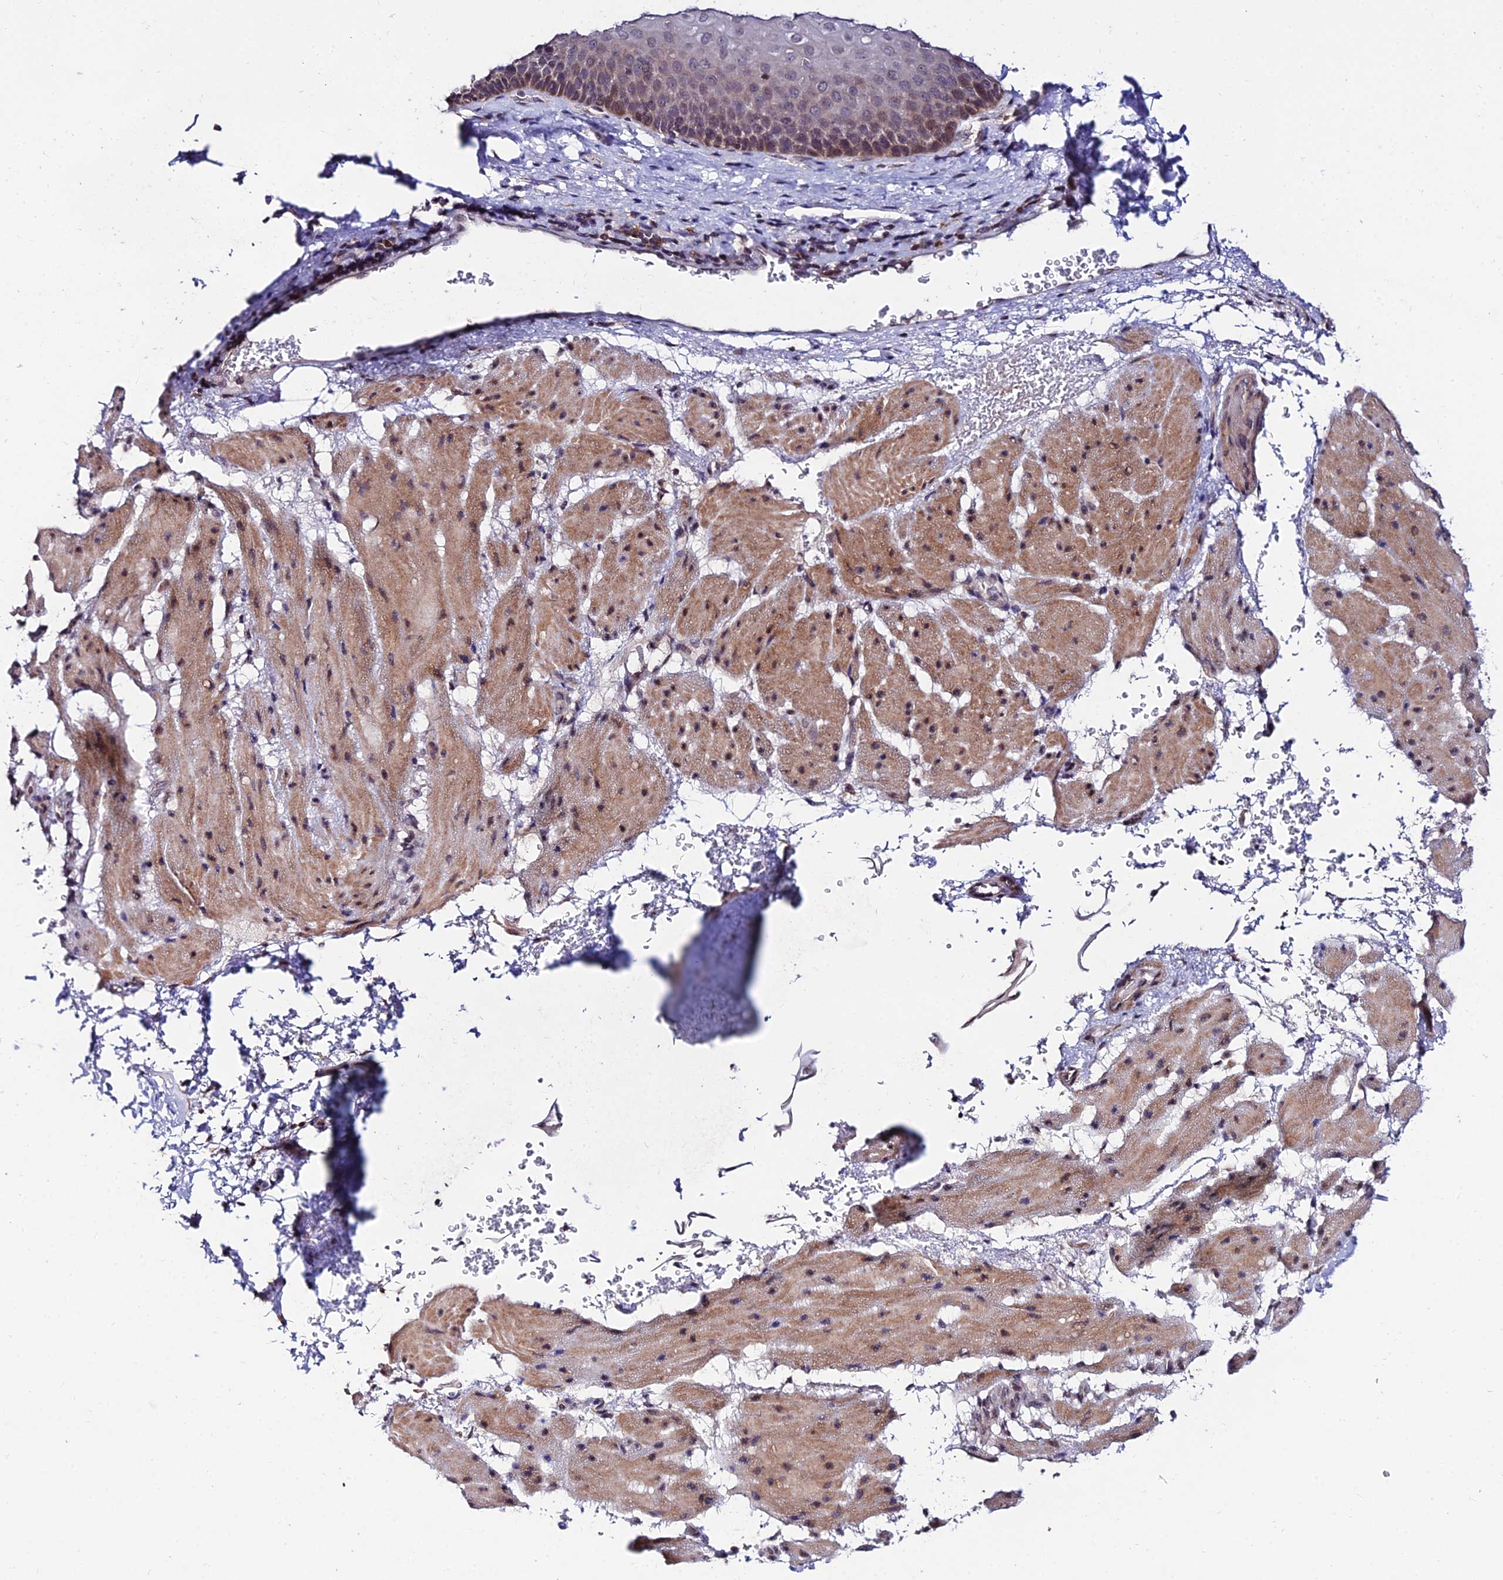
{"staining": {"intensity": "moderate", "quantity": "<25%", "location": "cytoplasmic/membranous,nuclear"}, "tissue": "esophagus", "cell_type": "Squamous epithelial cells", "image_type": "normal", "snomed": [{"axis": "morphology", "description": "Normal tissue, NOS"}, {"axis": "topography", "description": "Esophagus"}], "caption": "Immunohistochemistry histopathology image of normal esophagus: human esophagus stained using immunohistochemistry (IHC) shows low levels of moderate protein expression localized specifically in the cytoplasmic/membranous,nuclear of squamous epithelial cells, appearing as a cytoplasmic/membranous,nuclear brown color.", "gene": "CDNF", "patient": {"sex": "female", "age": 66}}